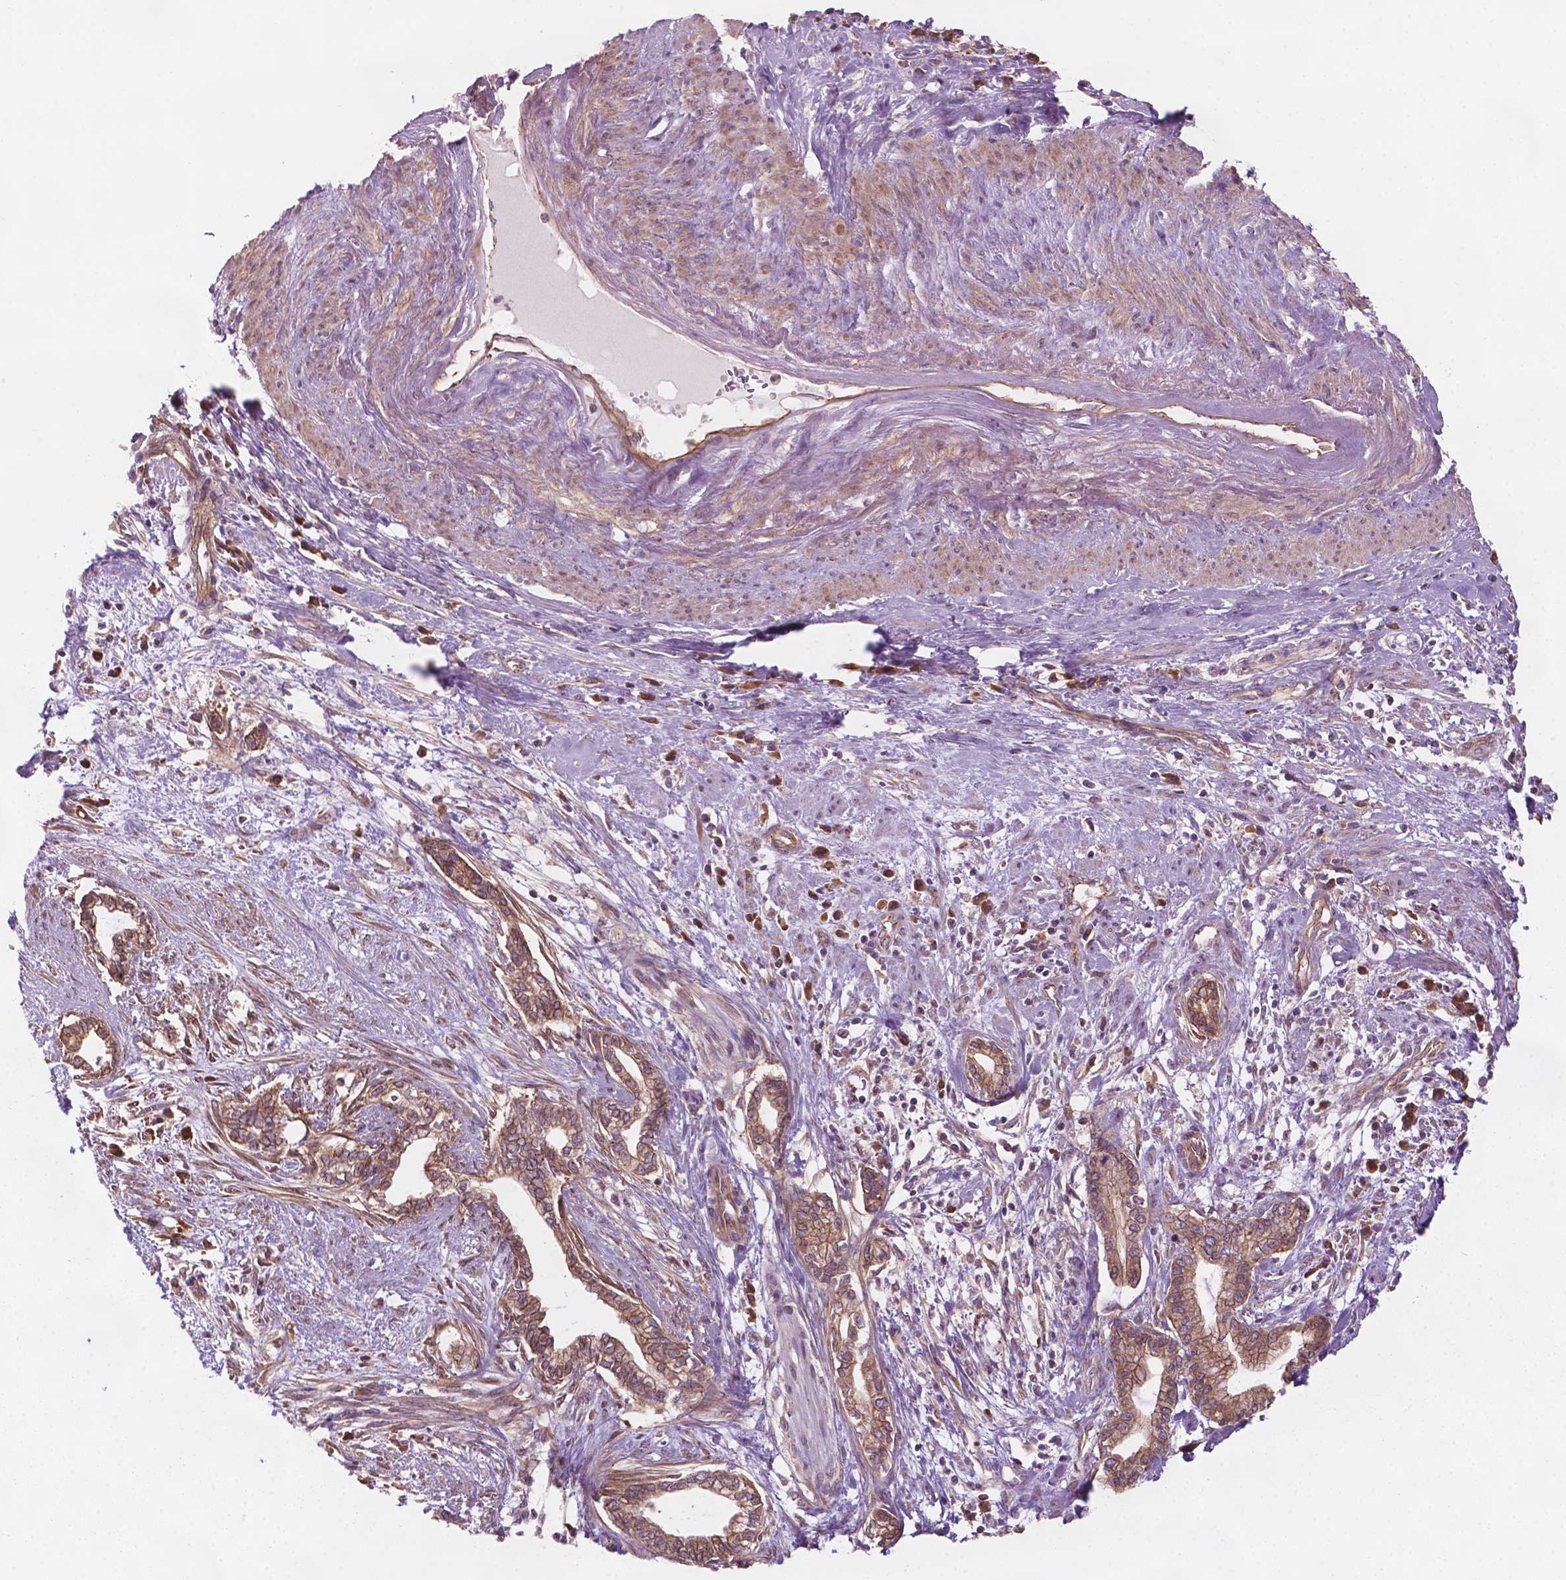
{"staining": {"intensity": "moderate", "quantity": ">75%", "location": "cytoplasmic/membranous"}, "tissue": "cervical cancer", "cell_type": "Tumor cells", "image_type": "cancer", "snomed": [{"axis": "morphology", "description": "Adenocarcinoma, NOS"}, {"axis": "topography", "description": "Cervix"}], "caption": "Immunohistochemistry (DAB) staining of human adenocarcinoma (cervical) reveals moderate cytoplasmic/membranous protein positivity in about >75% of tumor cells. Using DAB (3,3'-diaminobenzidine) (brown) and hematoxylin (blue) stains, captured at high magnification using brightfield microscopy.", "gene": "SURF4", "patient": {"sex": "female", "age": 62}}